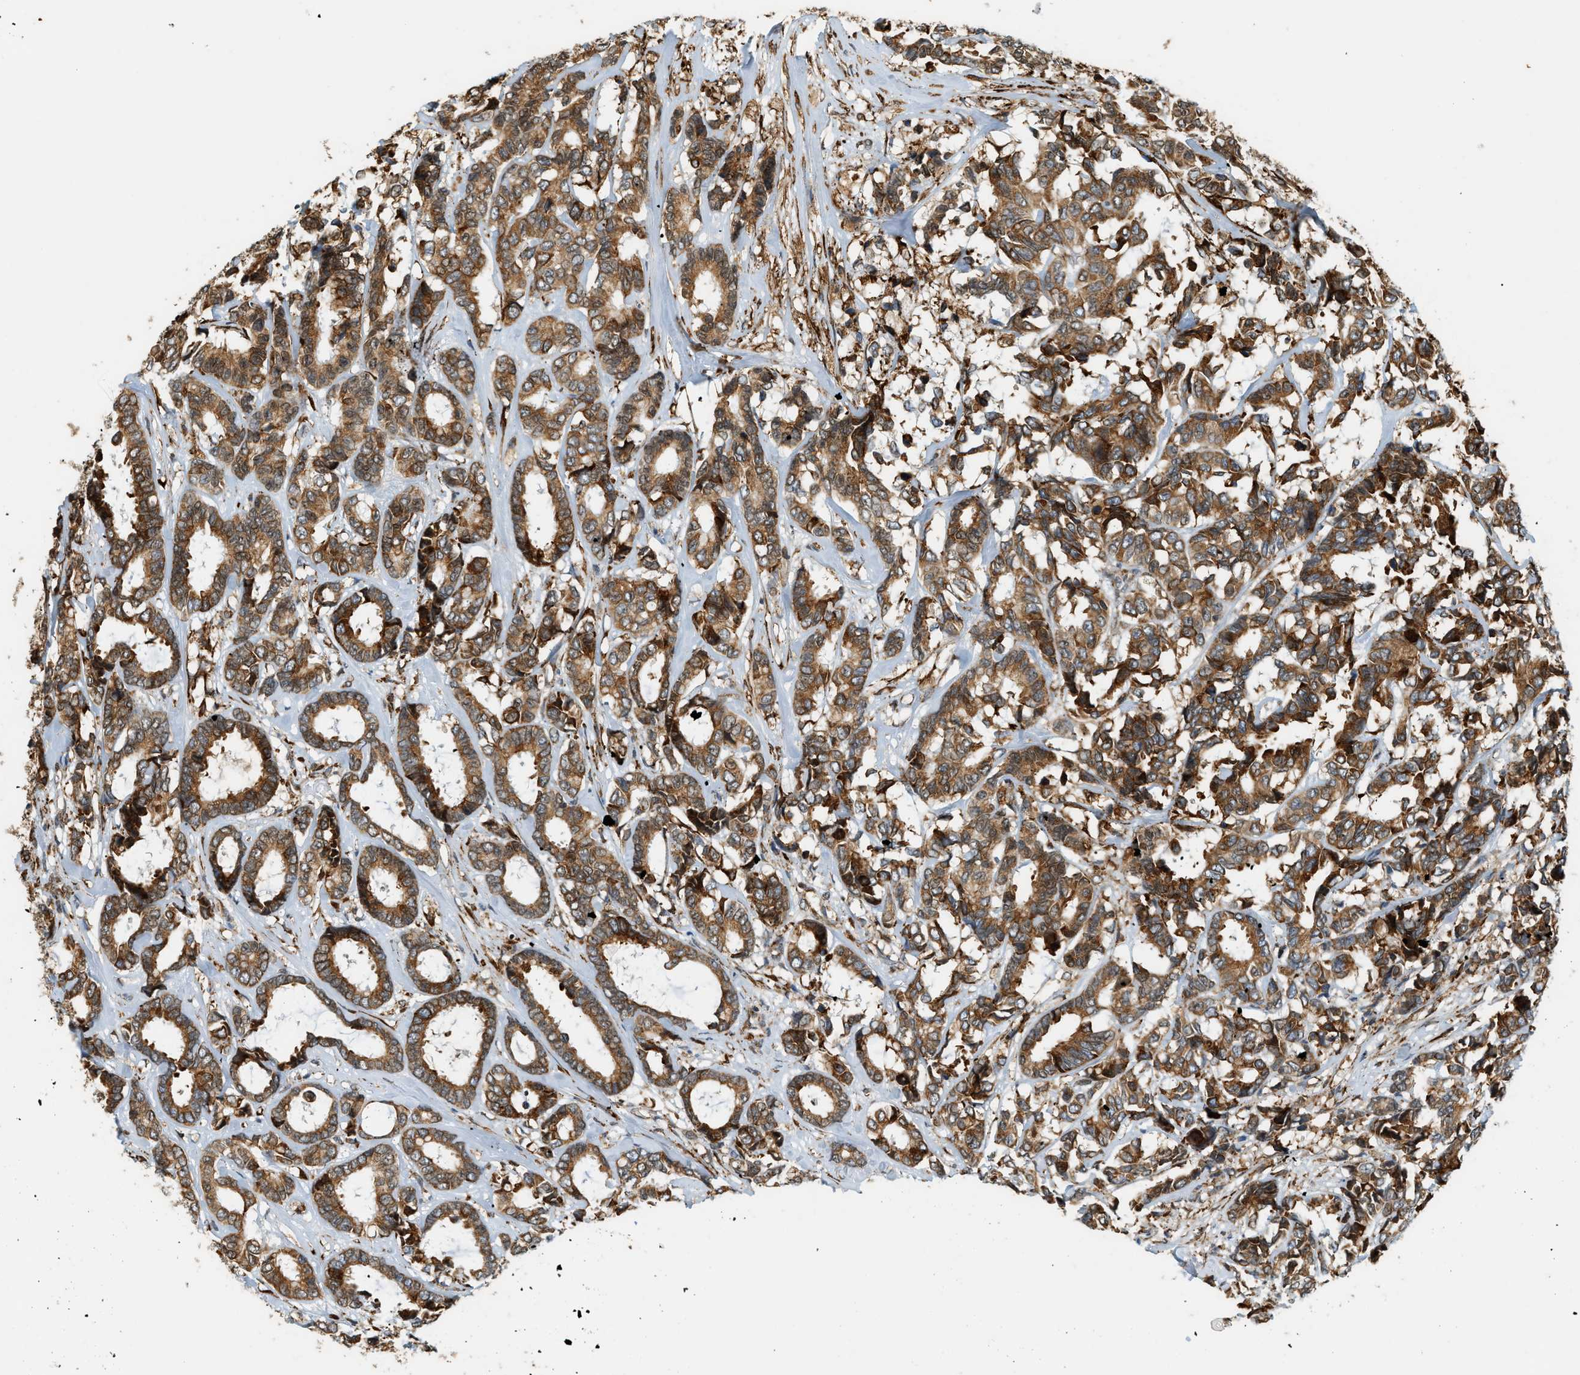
{"staining": {"intensity": "moderate", "quantity": ">75%", "location": "cytoplasmic/membranous"}, "tissue": "breast cancer", "cell_type": "Tumor cells", "image_type": "cancer", "snomed": [{"axis": "morphology", "description": "Duct carcinoma"}, {"axis": "topography", "description": "Breast"}], "caption": "Breast cancer was stained to show a protein in brown. There is medium levels of moderate cytoplasmic/membranous staining in about >75% of tumor cells.", "gene": "SEMA4D", "patient": {"sex": "female", "age": 87}}